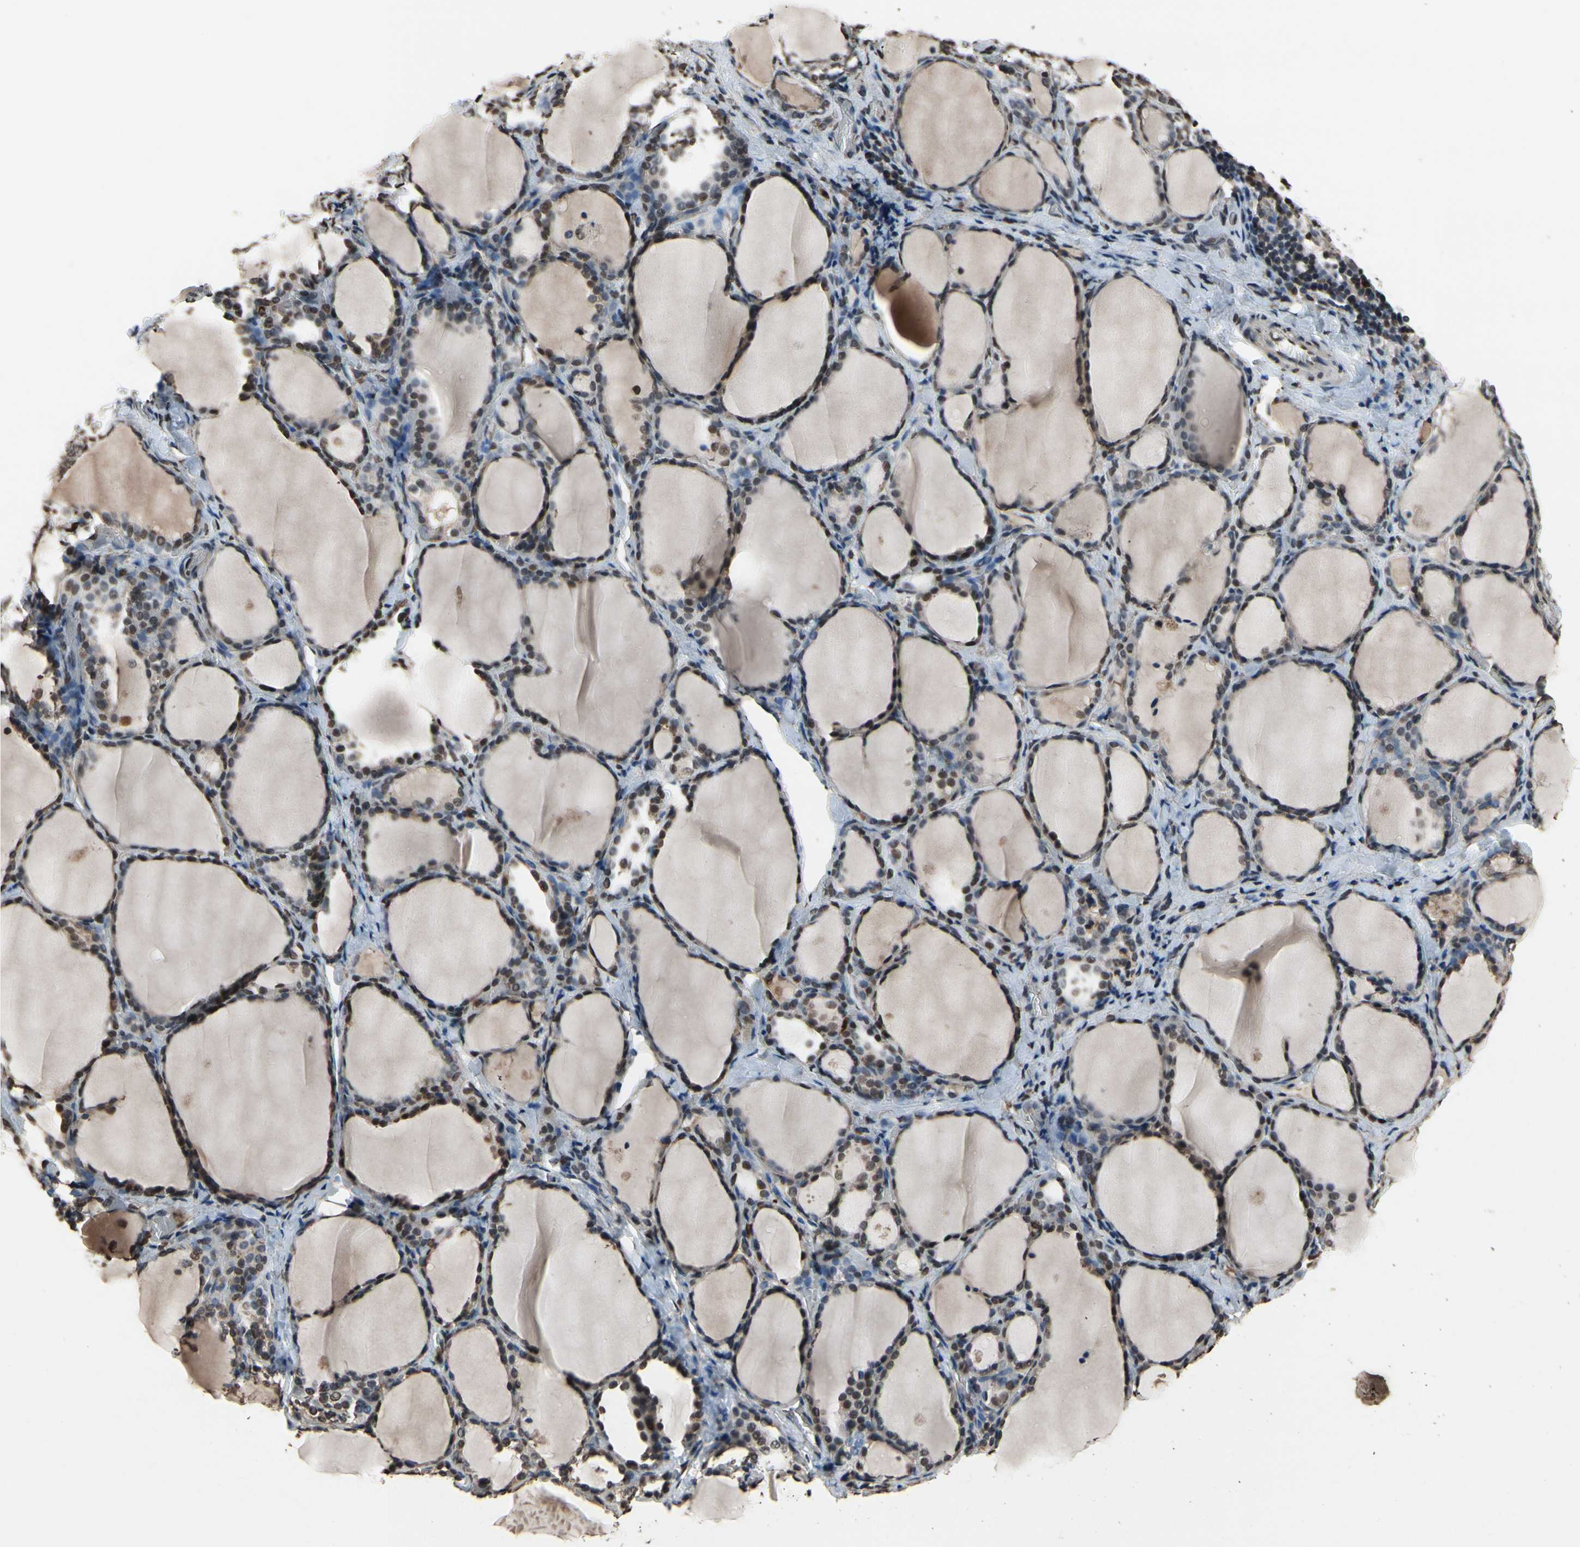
{"staining": {"intensity": "moderate", "quantity": "25%-75%", "location": "cytoplasmic/membranous"}, "tissue": "thyroid gland", "cell_type": "Glandular cells", "image_type": "normal", "snomed": [{"axis": "morphology", "description": "Normal tissue, NOS"}, {"axis": "morphology", "description": "Papillary adenocarcinoma, NOS"}, {"axis": "topography", "description": "Thyroid gland"}], "caption": "Protein expression by IHC reveals moderate cytoplasmic/membranous positivity in about 25%-75% of glandular cells in normal thyroid gland. (brown staining indicates protein expression, while blue staining denotes nuclei).", "gene": "HIPK2", "patient": {"sex": "female", "age": 30}}